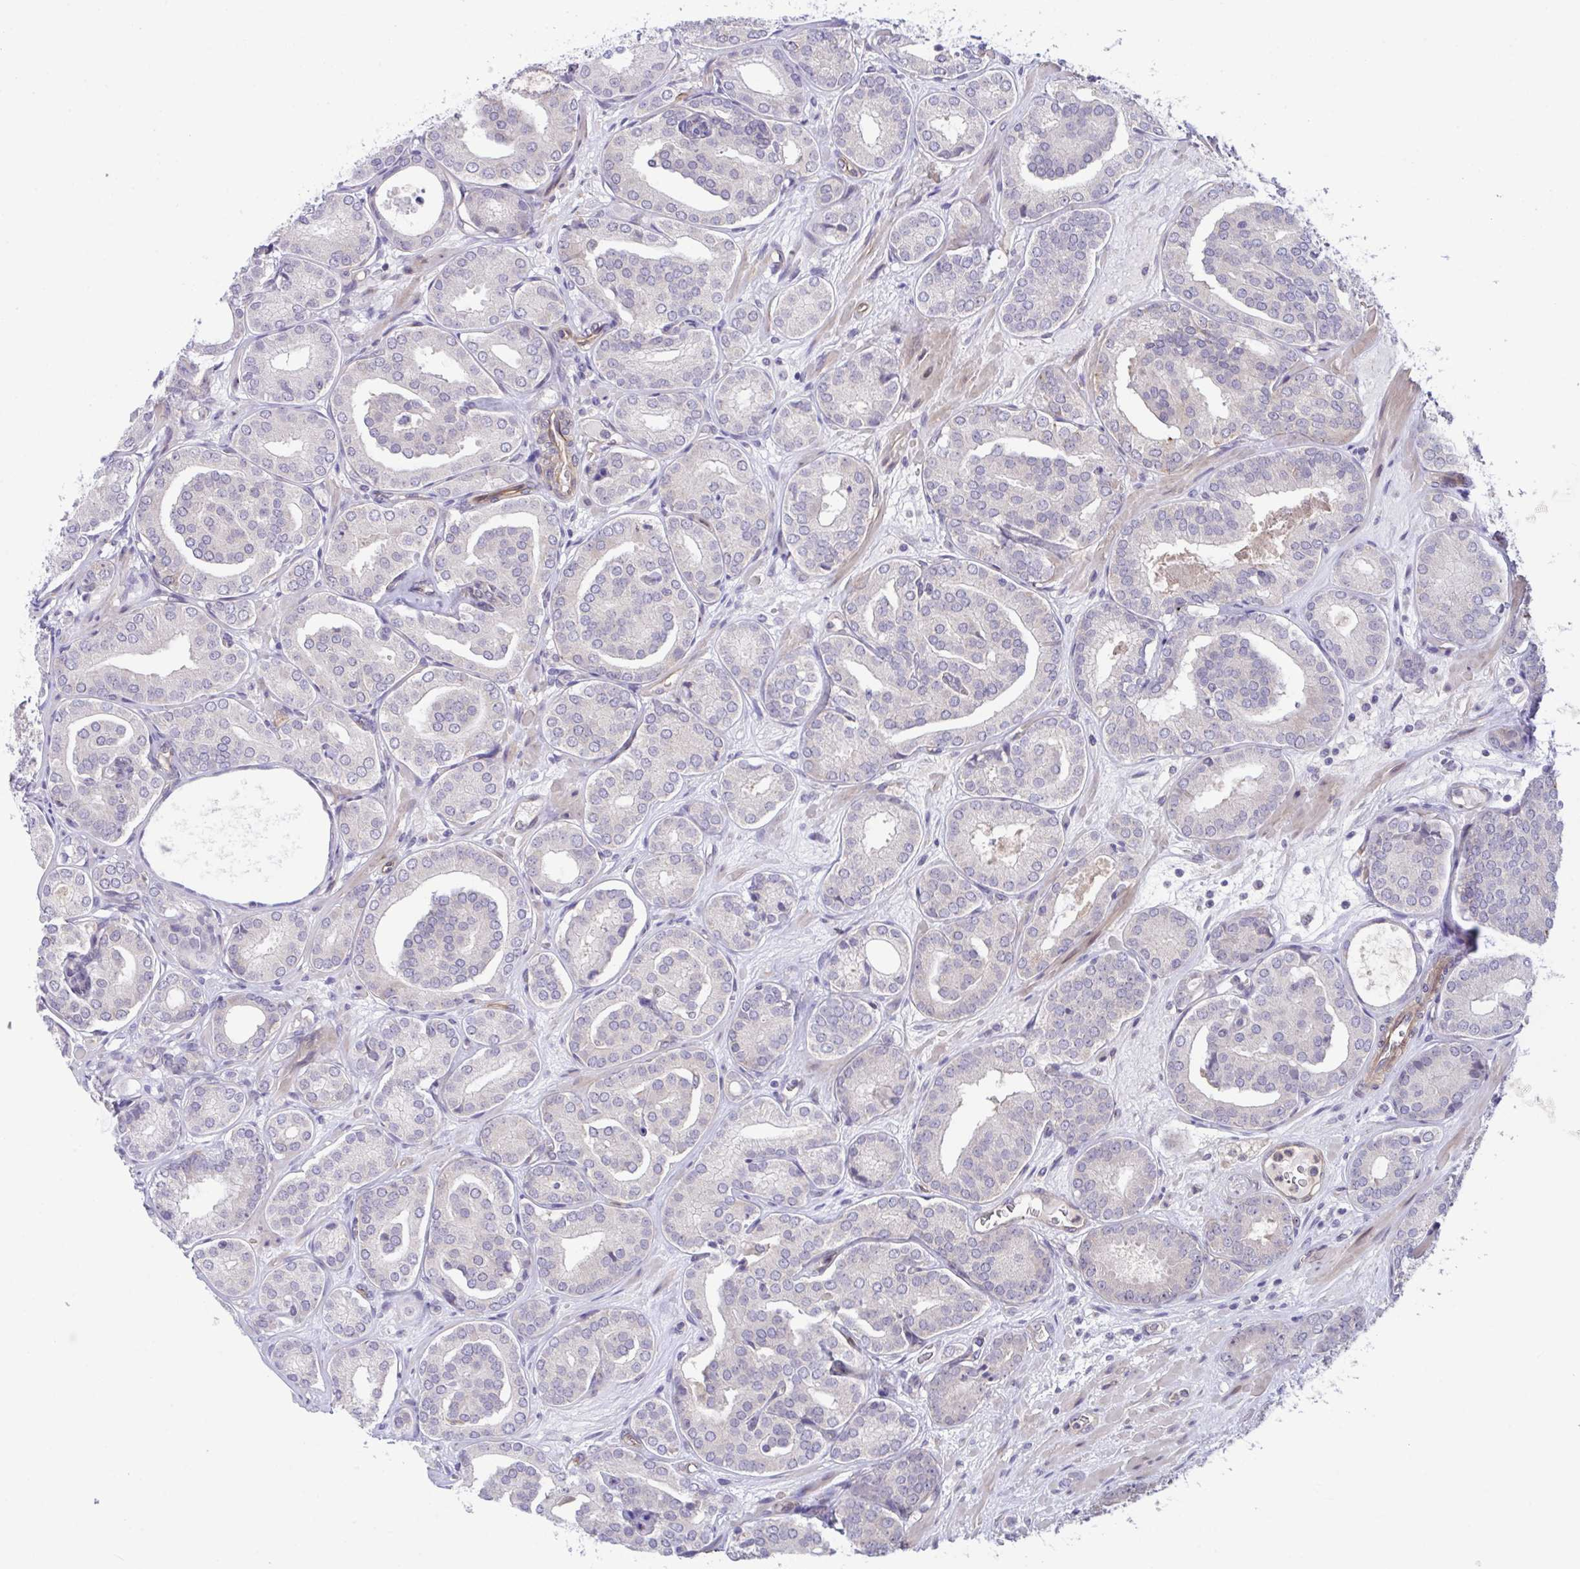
{"staining": {"intensity": "negative", "quantity": "none", "location": "none"}, "tissue": "prostate cancer", "cell_type": "Tumor cells", "image_type": "cancer", "snomed": [{"axis": "morphology", "description": "Adenocarcinoma, High grade"}, {"axis": "topography", "description": "Prostate"}], "caption": "Prostate high-grade adenocarcinoma stained for a protein using immunohistochemistry (IHC) reveals no staining tumor cells.", "gene": "RHOXF1", "patient": {"sex": "male", "age": 66}}